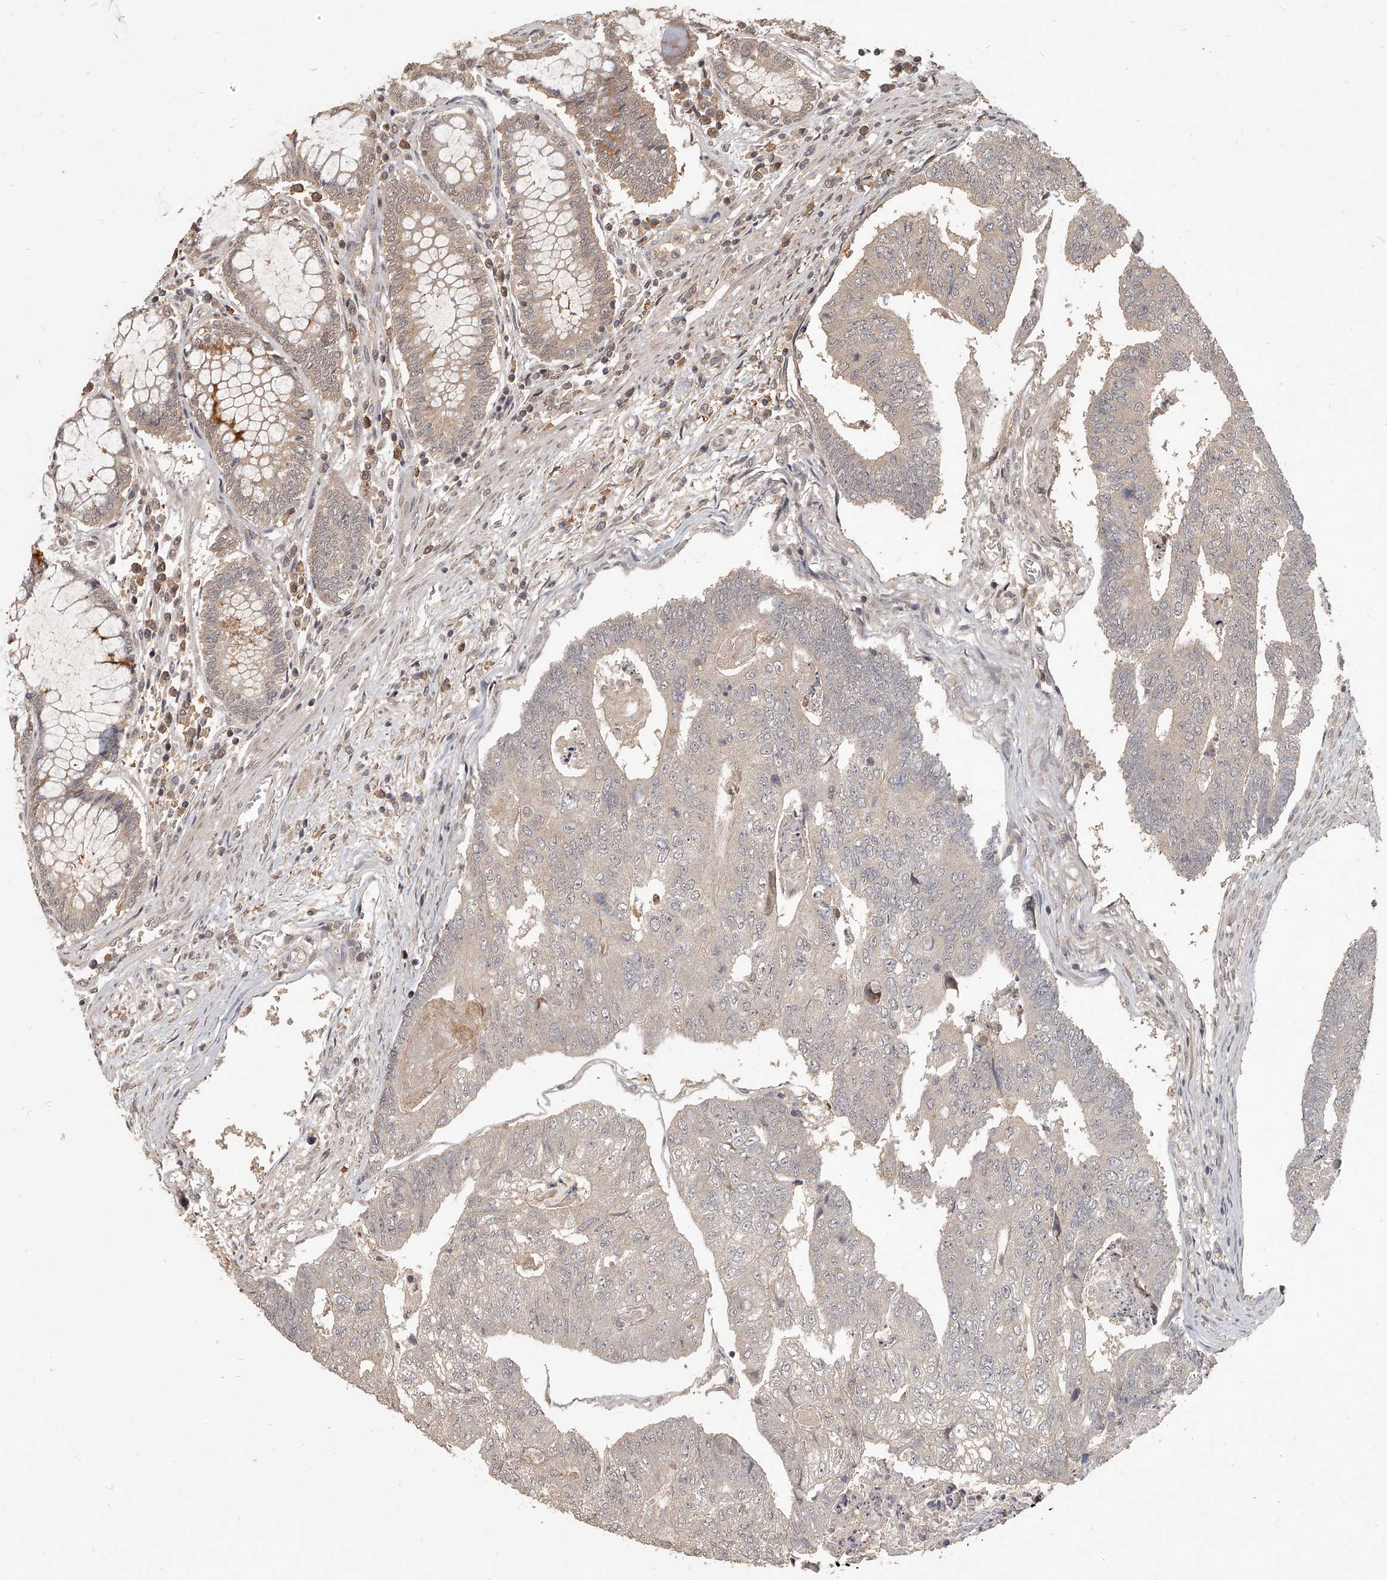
{"staining": {"intensity": "negative", "quantity": "none", "location": "none"}, "tissue": "colorectal cancer", "cell_type": "Tumor cells", "image_type": "cancer", "snomed": [{"axis": "morphology", "description": "Adenocarcinoma, NOS"}, {"axis": "topography", "description": "Colon"}], "caption": "A photomicrograph of colorectal cancer (adenocarcinoma) stained for a protein demonstrates no brown staining in tumor cells.", "gene": "SLC37A1", "patient": {"sex": "female", "age": 67}}